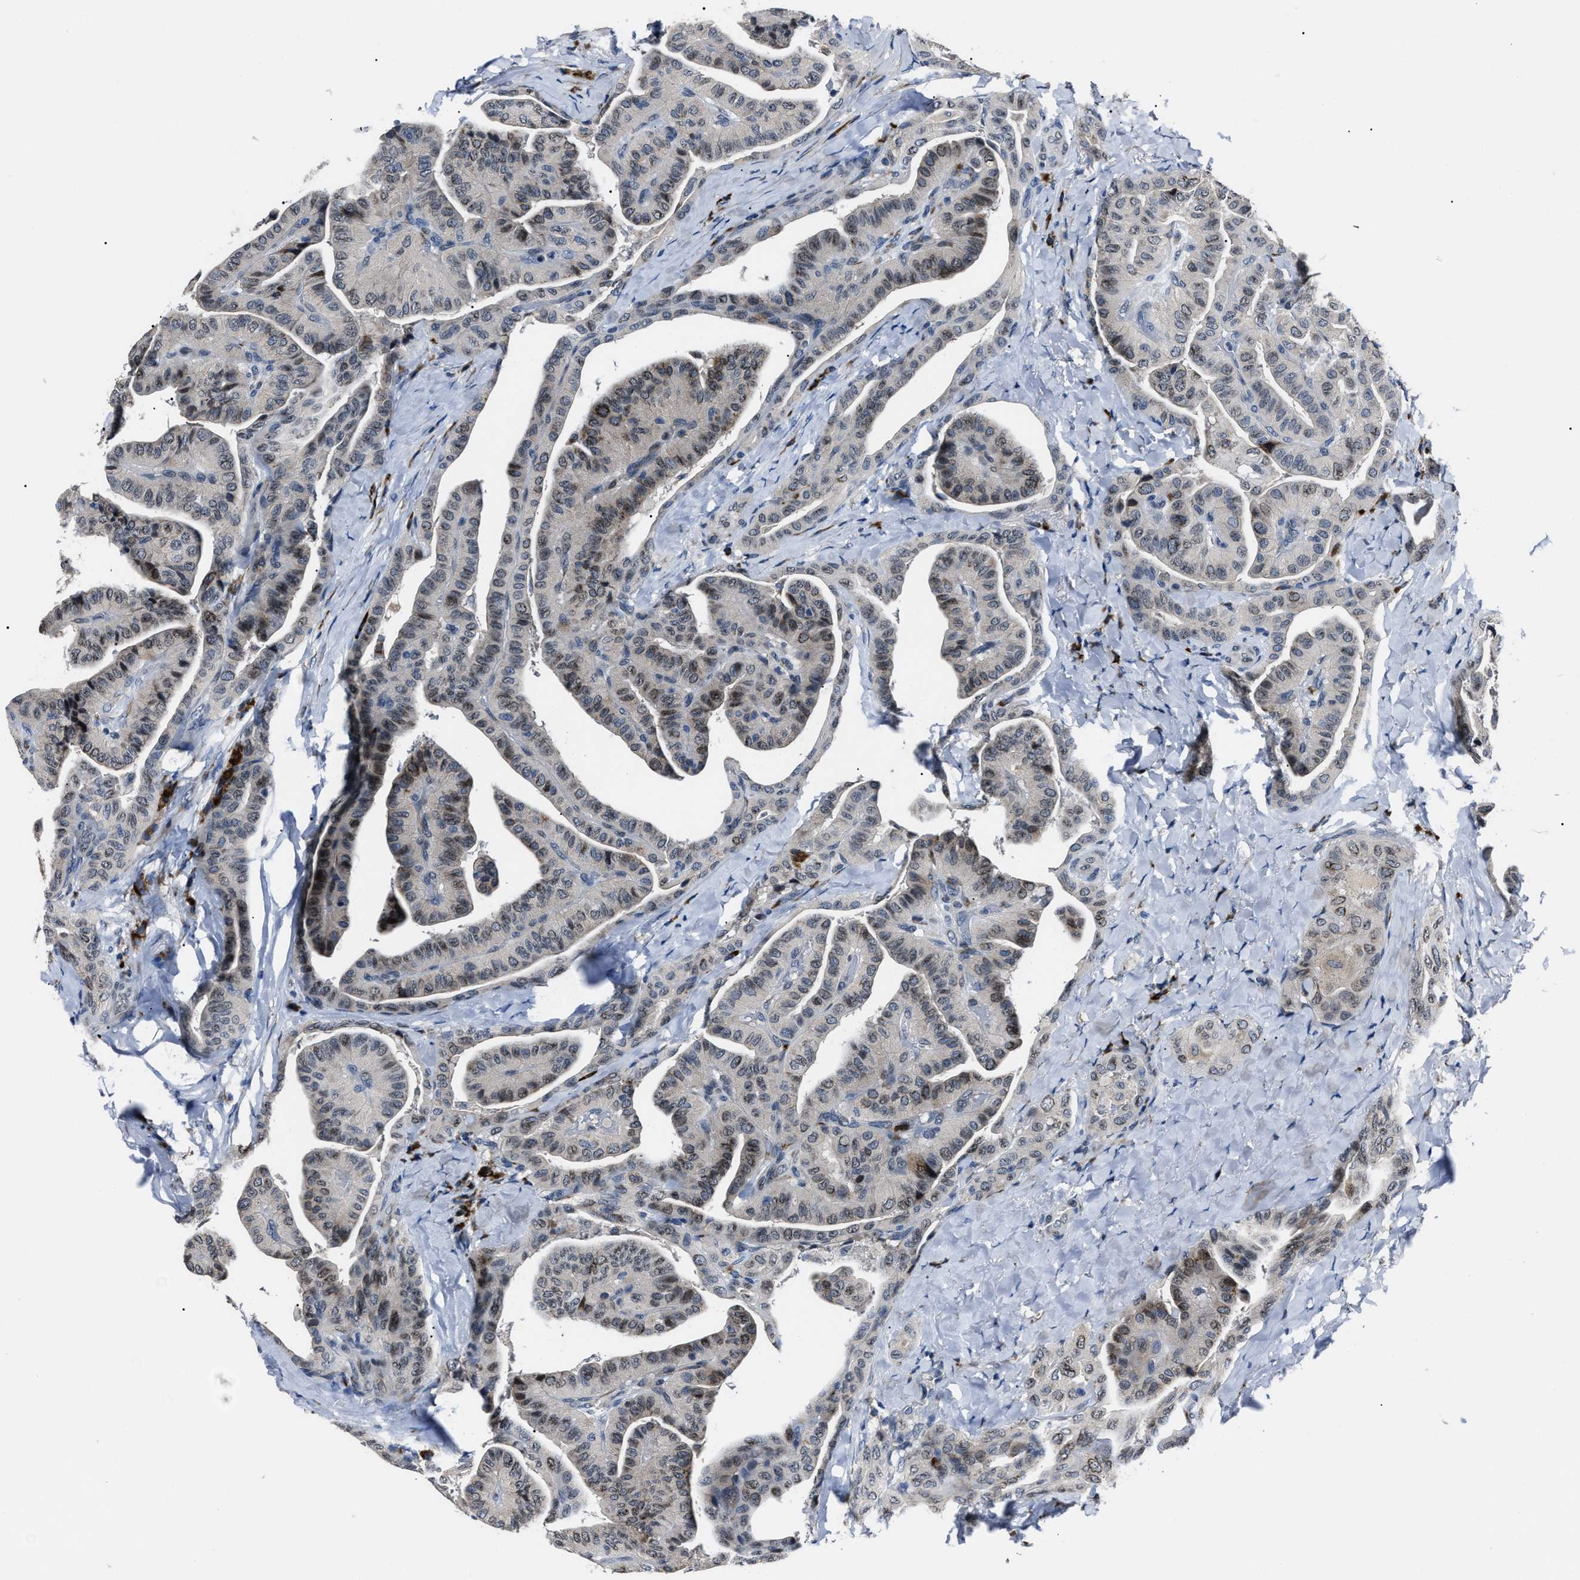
{"staining": {"intensity": "weak", "quantity": ">75%", "location": "cytoplasmic/membranous"}, "tissue": "thyroid cancer", "cell_type": "Tumor cells", "image_type": "cancer", "snomed": [{"axis": "morphology", "description": "Papillary adenocarcinoma, NOS"}, {"axis": "topography", "description": "Thyroid gland"}], "caption": "Immunohistochemical staining of papillary adenocarcinoma (thyroid) exhibits low levels of weak cytoplasmic/membranous positivity in approximately >75% of tumor cells.", "gene": "LRRC14", "patient": {"sex": "male", "age": 77}}